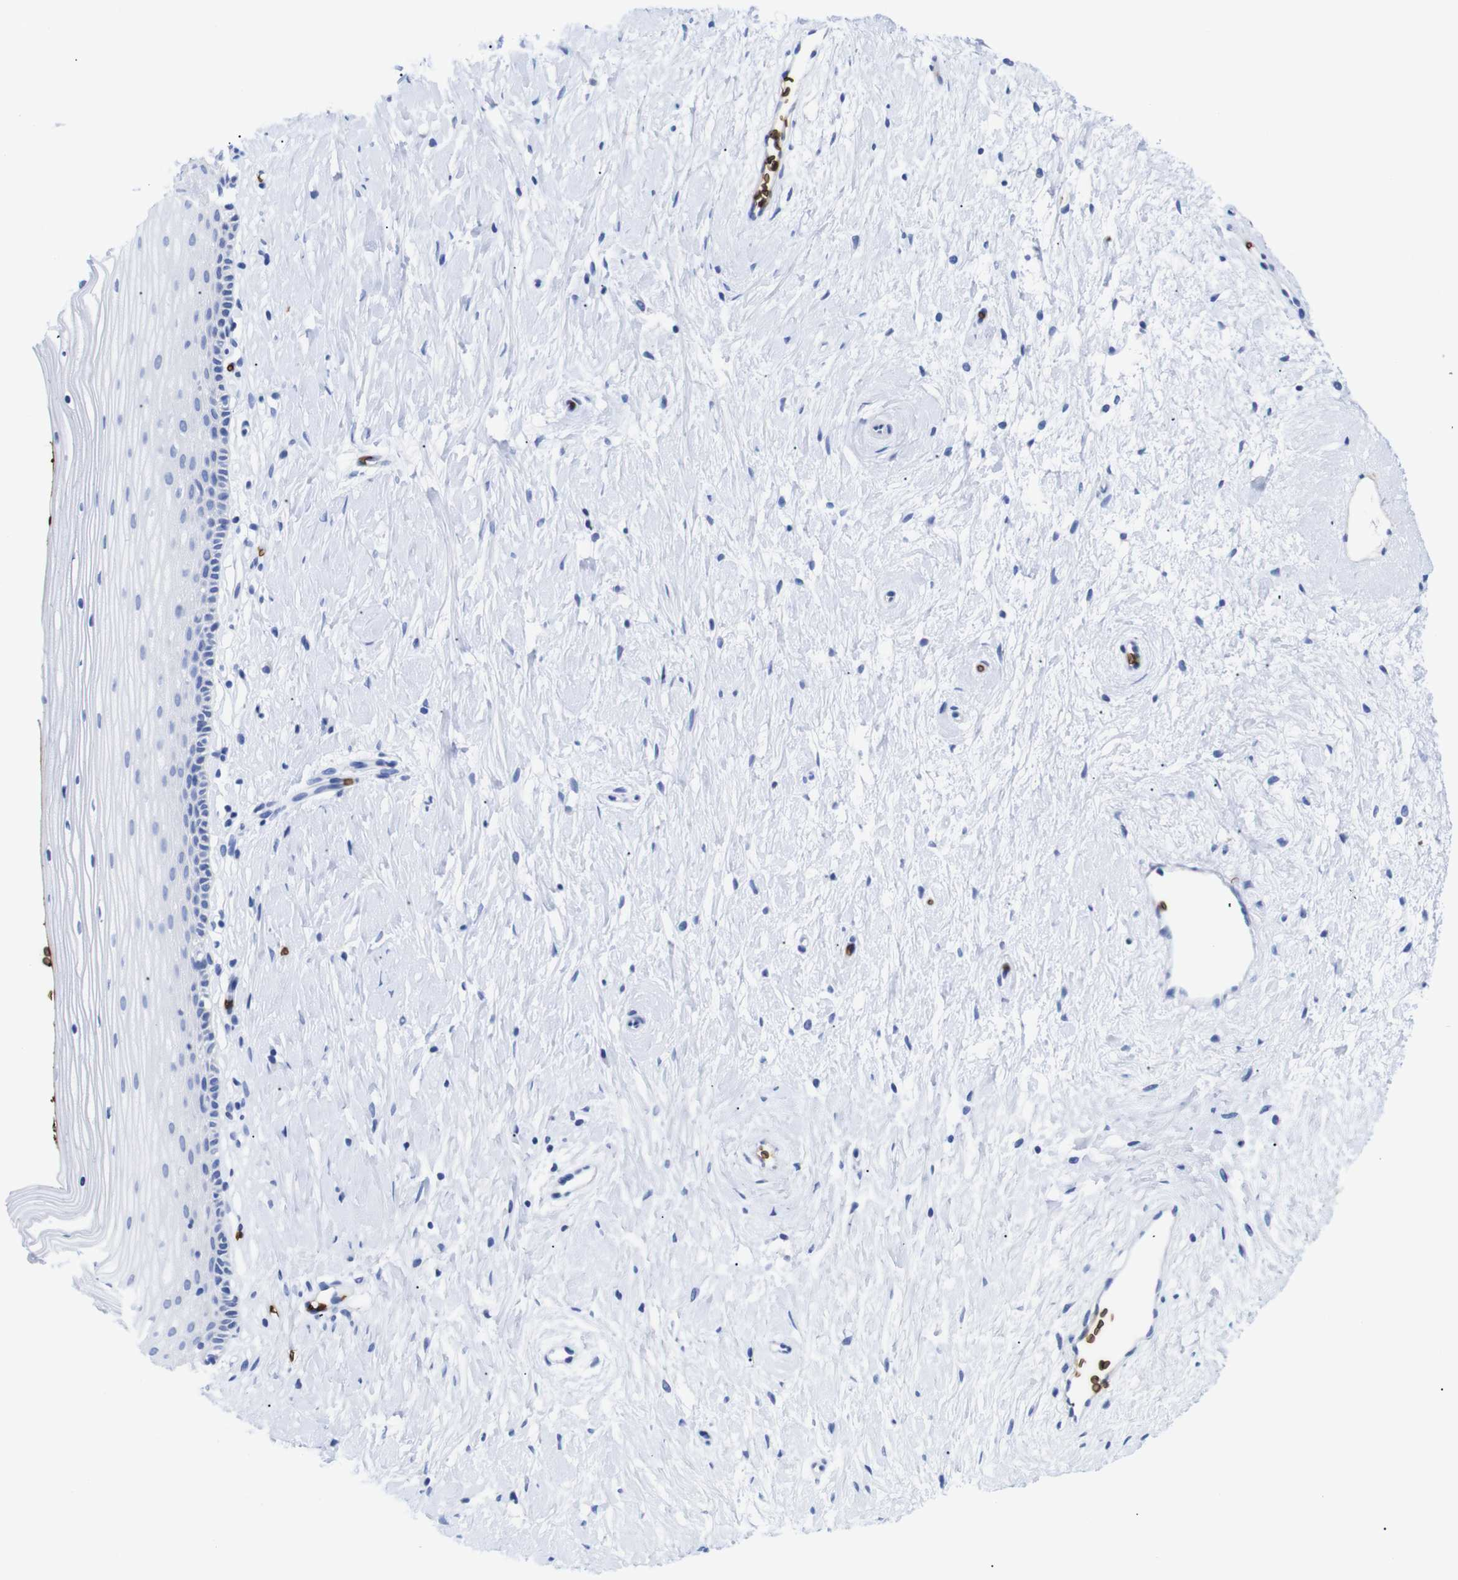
{"staining": {"intensity": "negative", "quantity": "none", "location": "none"}, "tissue": "cervix", "cell_type": "Glandular cells", "image_type": "normal", "snomed": [{"axis": "morphology", "description": "Normal tissue, NOS"}, {"axis": "topography", "description": "Cervix"}], "caption": "This is a image of immunohistochemistry (IHC) staining of unremarkable cervix, which shows no positivity in glandular cells.", "gene": "S1PR2", "patient": {"sex": "female", "age": 39}}